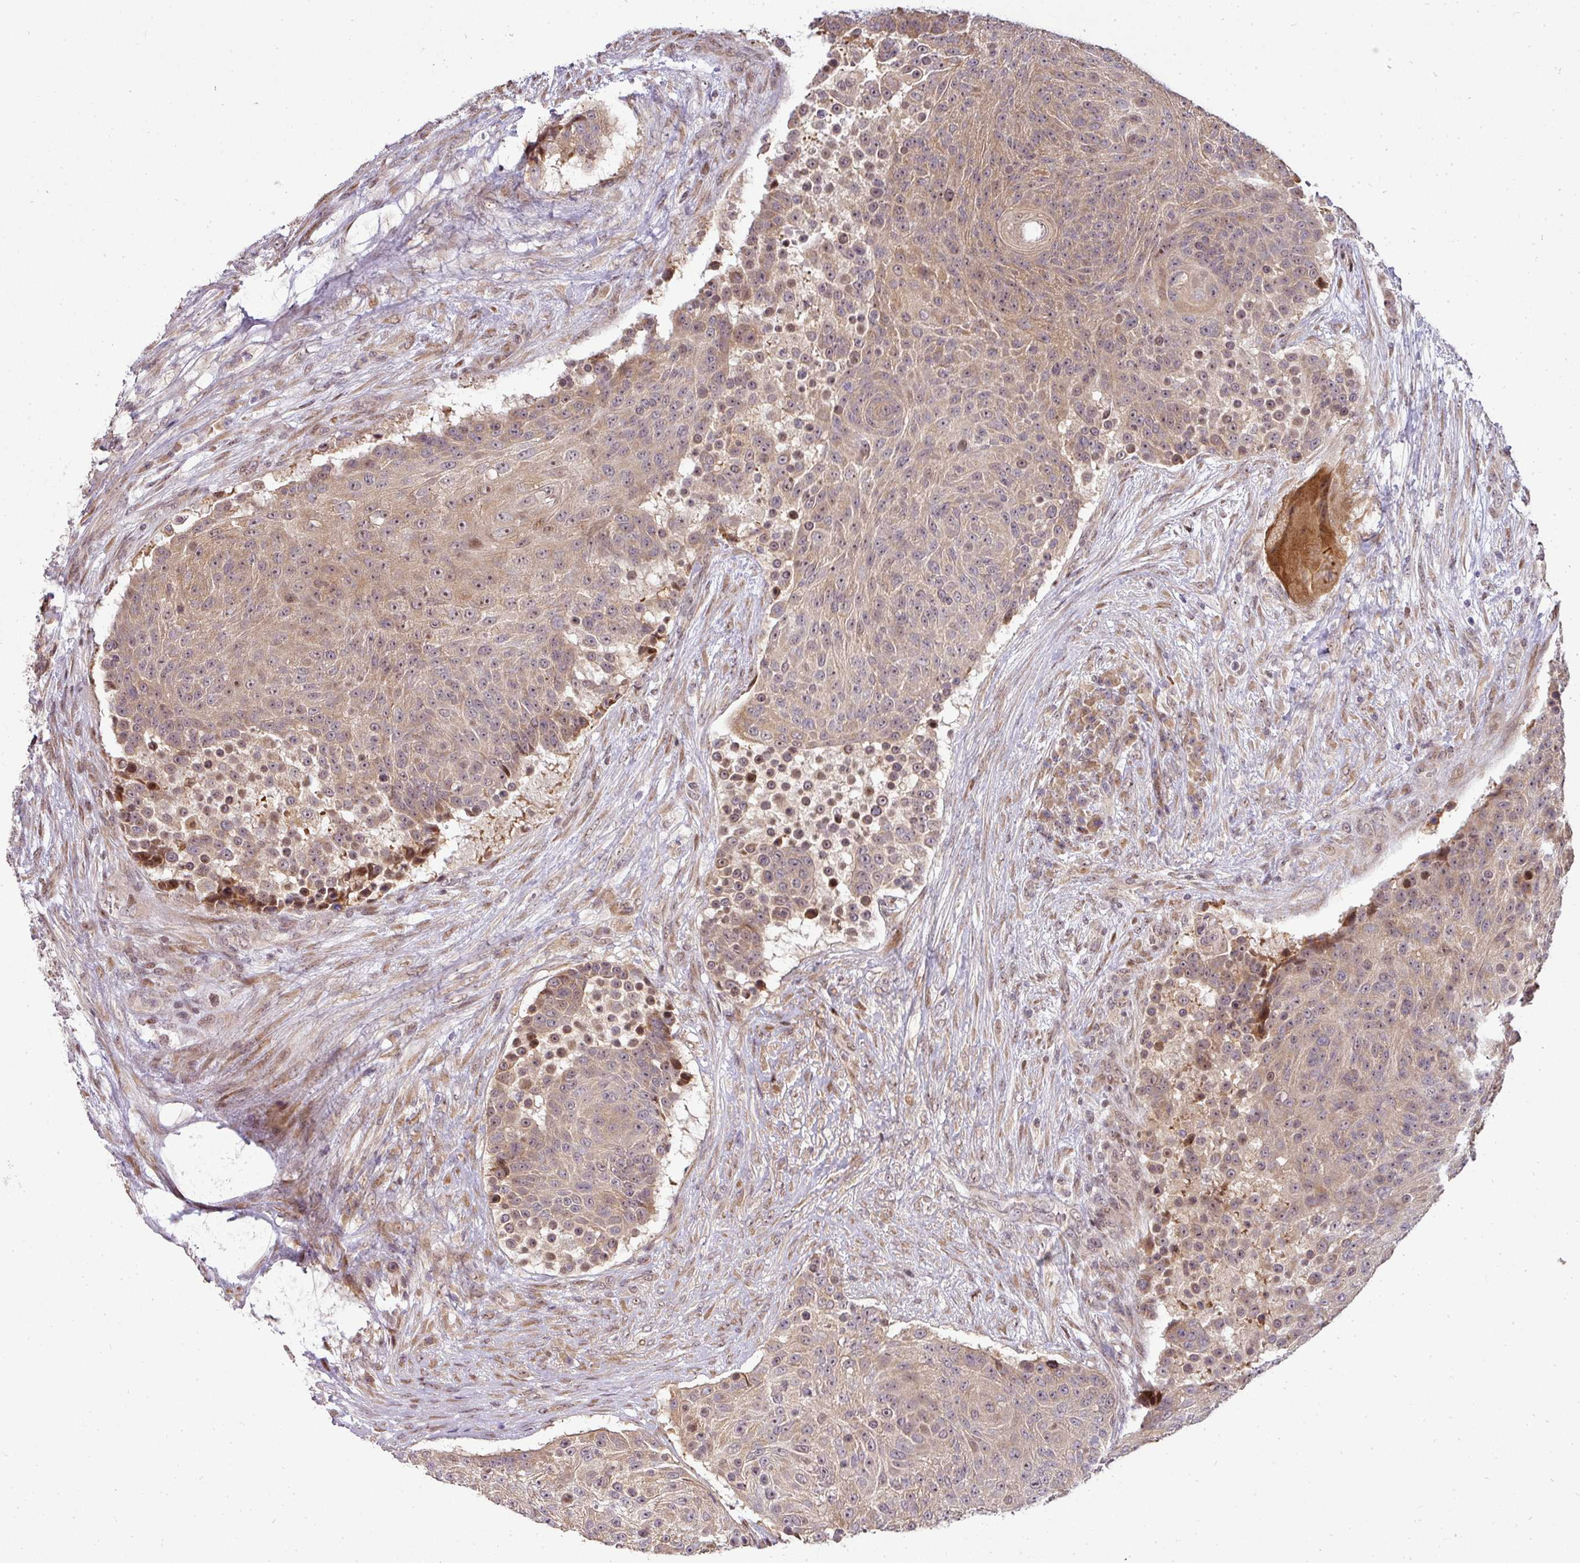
{"staining": {"intensity": "moderate", "quantity": "25%-75%", "location": "cytoplasmic/membranous,nuclear"}, "tissue": "urothelial cancer", "cell_type": "Tumor cells", "image_type": "cancer", "snomed": [{"axis": "morphology", "description": "Urothelial carcinoma, High grade"}, {"axis": "topography", "description": "Urinary bladder"}], "caption": "A high-resolution image shows IHC staining of urothelial cancer, which displays moderate cytoplasmic/membranous and nuclear expression in about 25%-75% of tumor cells.", "gene": "PATZ1", "patient": {"sex": "female", "age": 63}}